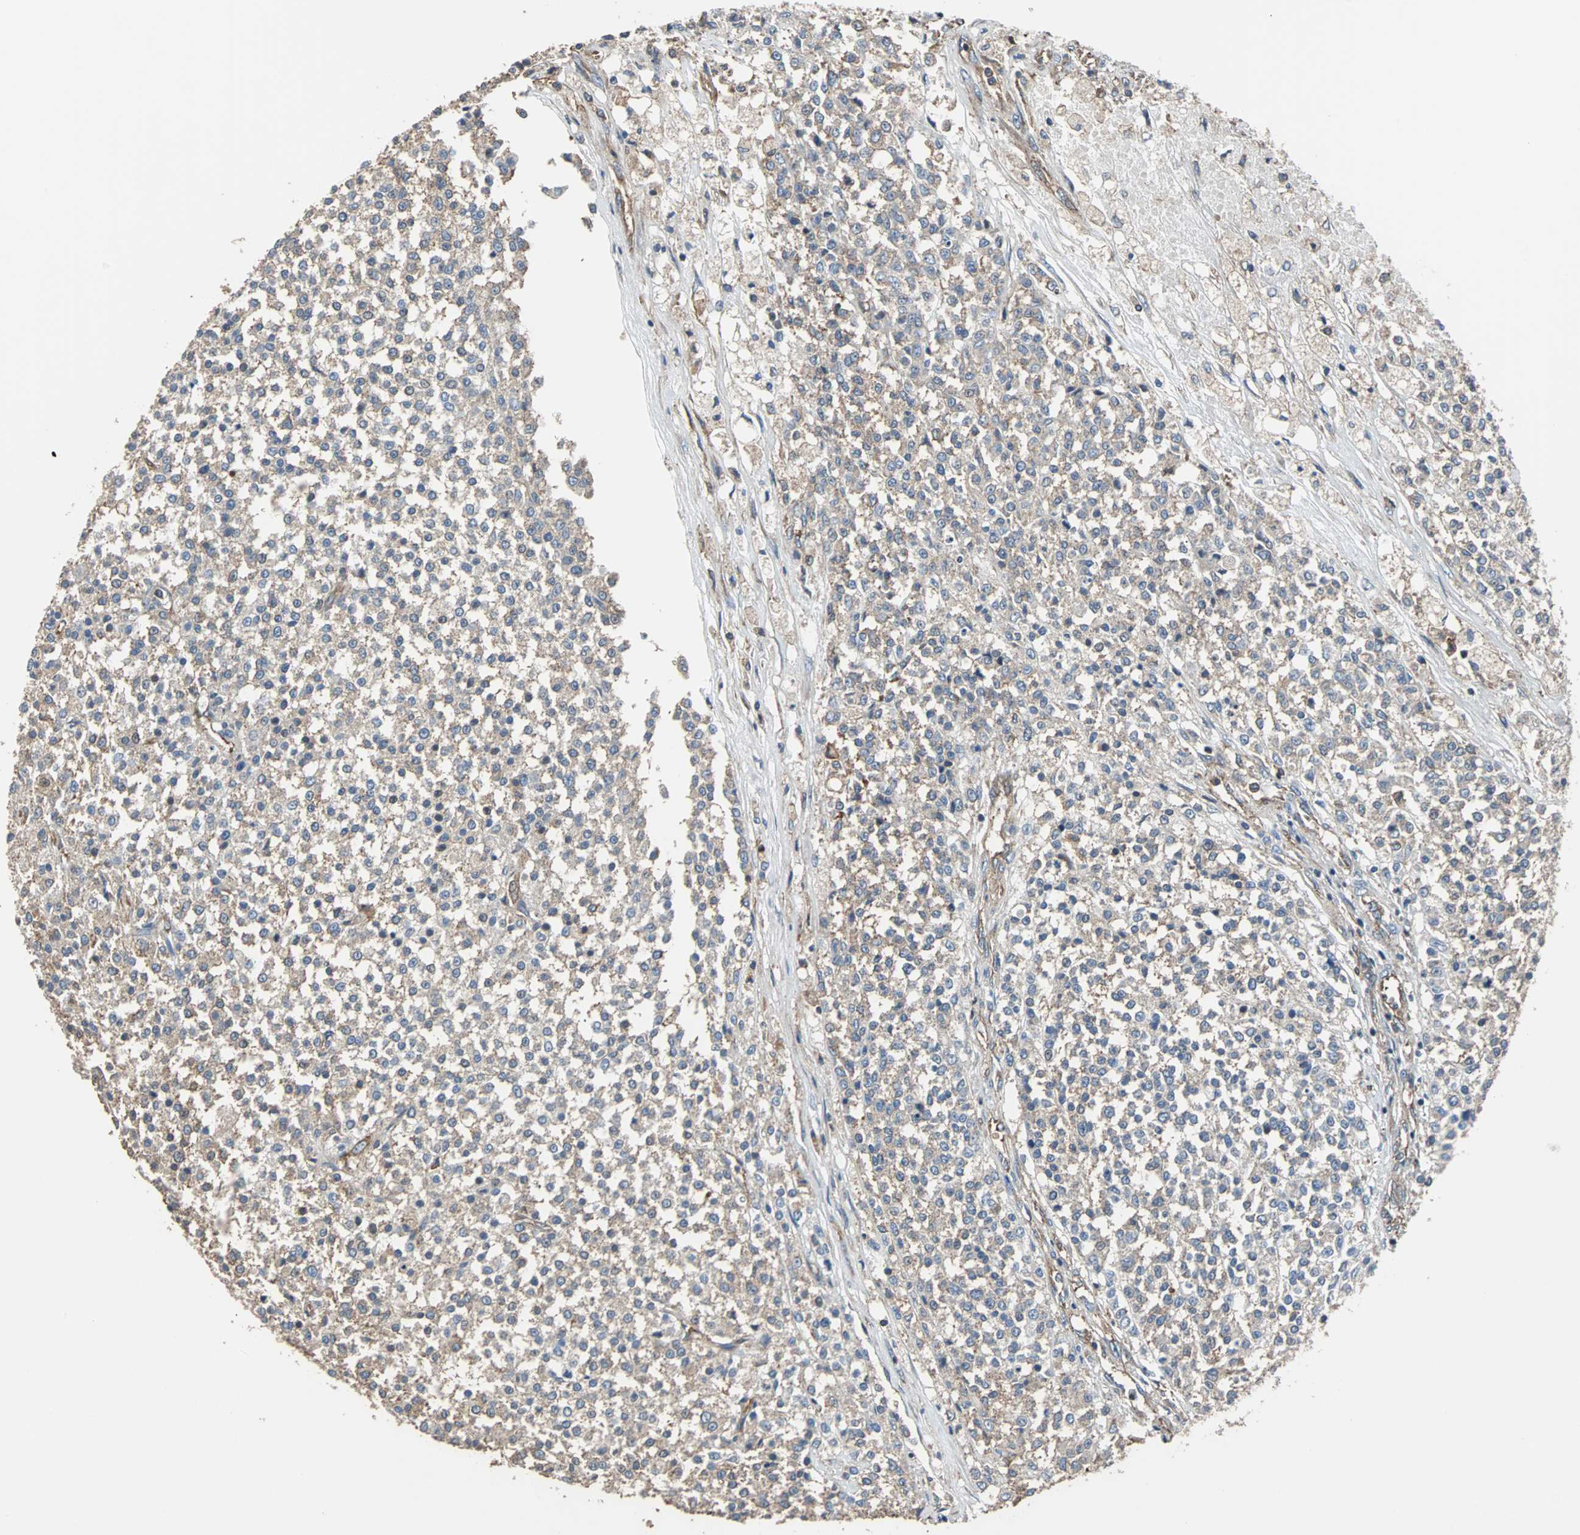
{"staining": {"intensity": "weak", "quantity": ">75%", "location": "cytoplasmic/membranous"}, "tissue": "testis cancer", "cell_type": "Tumor cells", "image_type": "cancer", "snomed": [{"axis": "morphology", "description": "Seminoma, NOS"}, {"axis": "topography", "description": "Testis"}], "caption": "Immunohistochemical staining of seminoma (testis) reveals weak cytoplasmic/membranous protein staining in approximately >75% of tumor cells.", "gene": "PLCG2", "patient": {"sex": "male", "age": 59}}